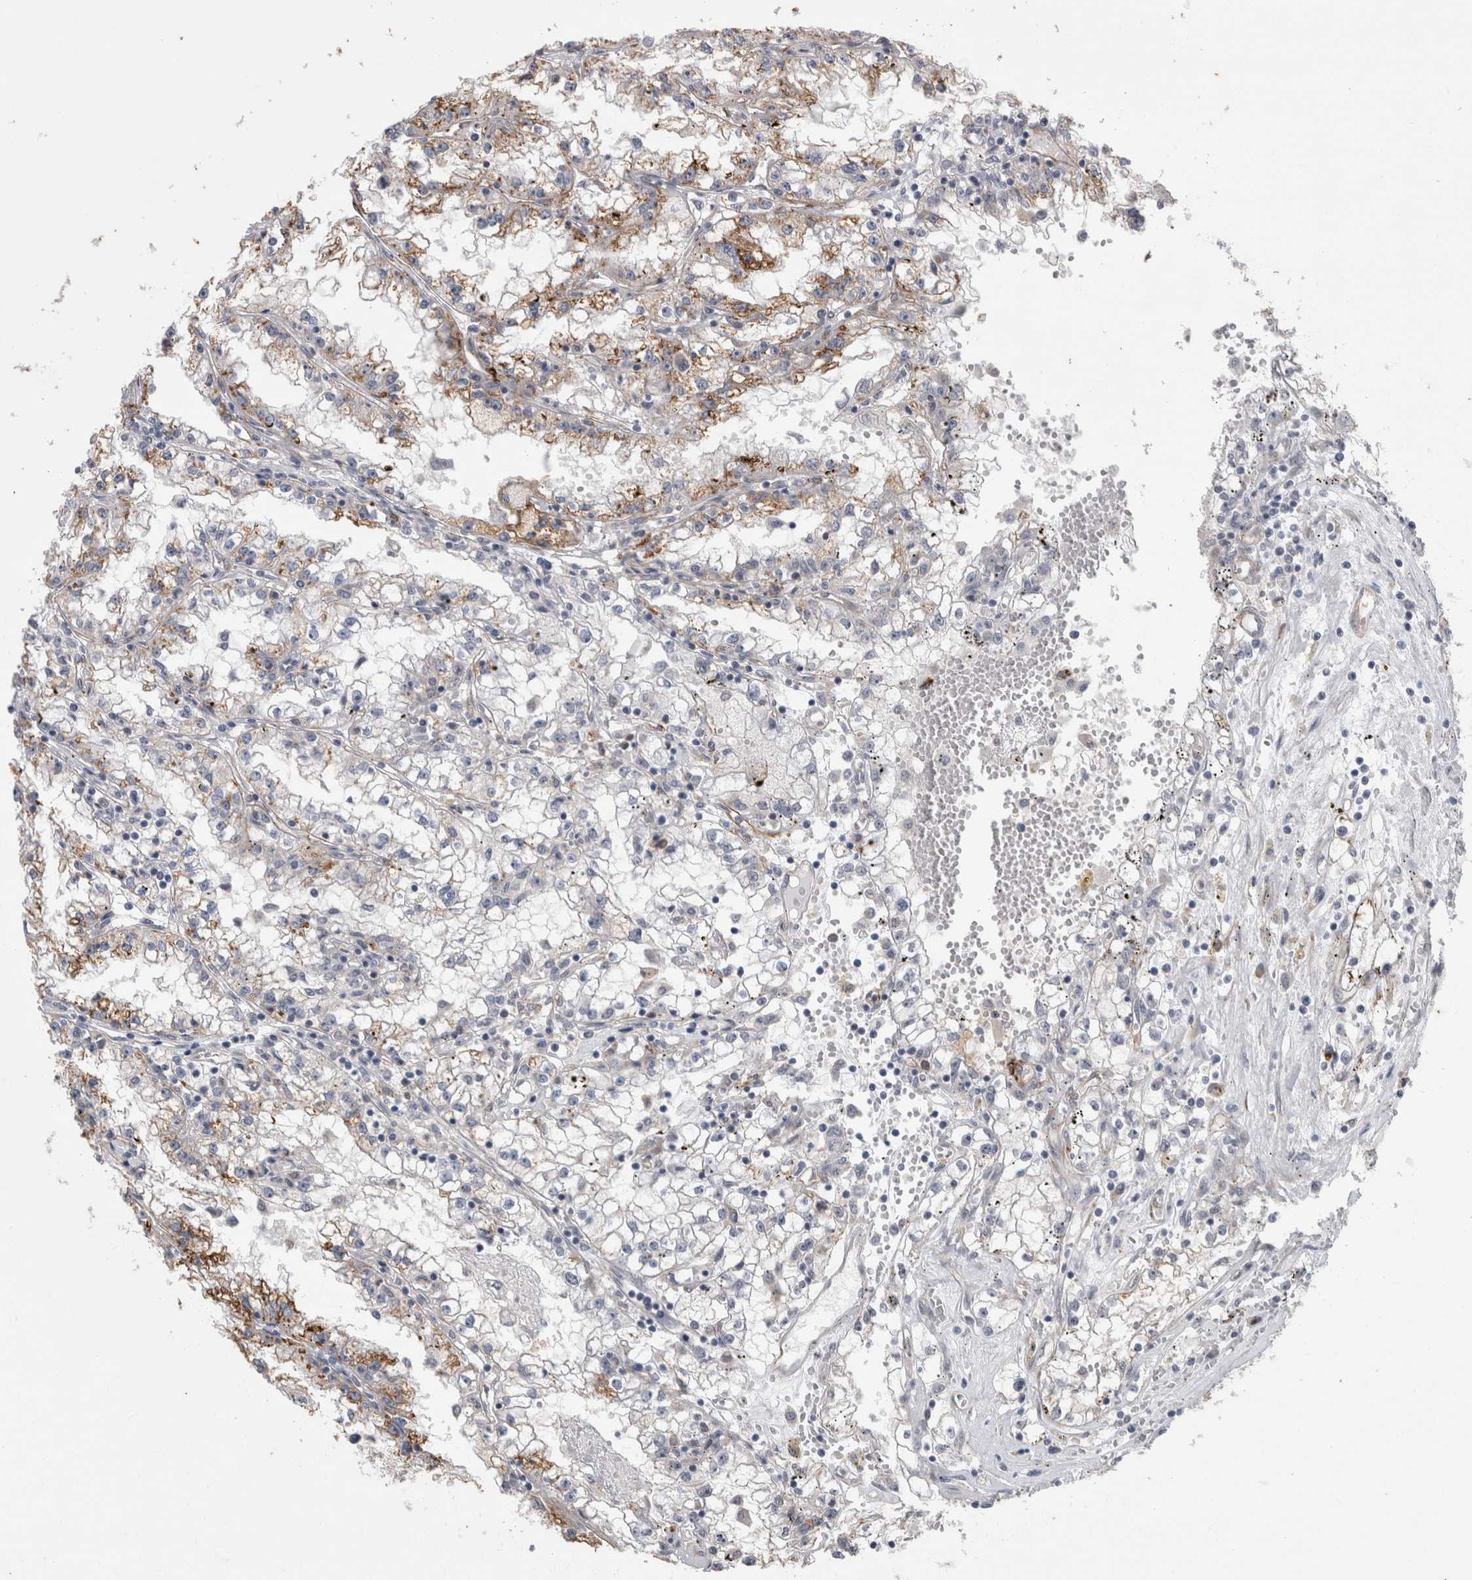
{"staining": {"intensity": "moderate", "quantity": "<25%", "location": "cytoplasmic/membranous"}, "tissue": "renal cancer", "cell_type": "Tumor cells", "image_type": "cancer", "snomed": [{"axis": "morphology", "description": "Adenocarcinoma, NOS"}, {"axis": "topography", "description": "Kidney"}], "caption": "The image demonstrates staining of renal cancer, revealing moderate cytoplasmic/membranous protein expression (brown color) within tumor cells. (brown staining indicates protein expression, while blue staining denotes nuclei).", "gene": "FAM83H", "patient": {"sex": "male", "age": 56}}